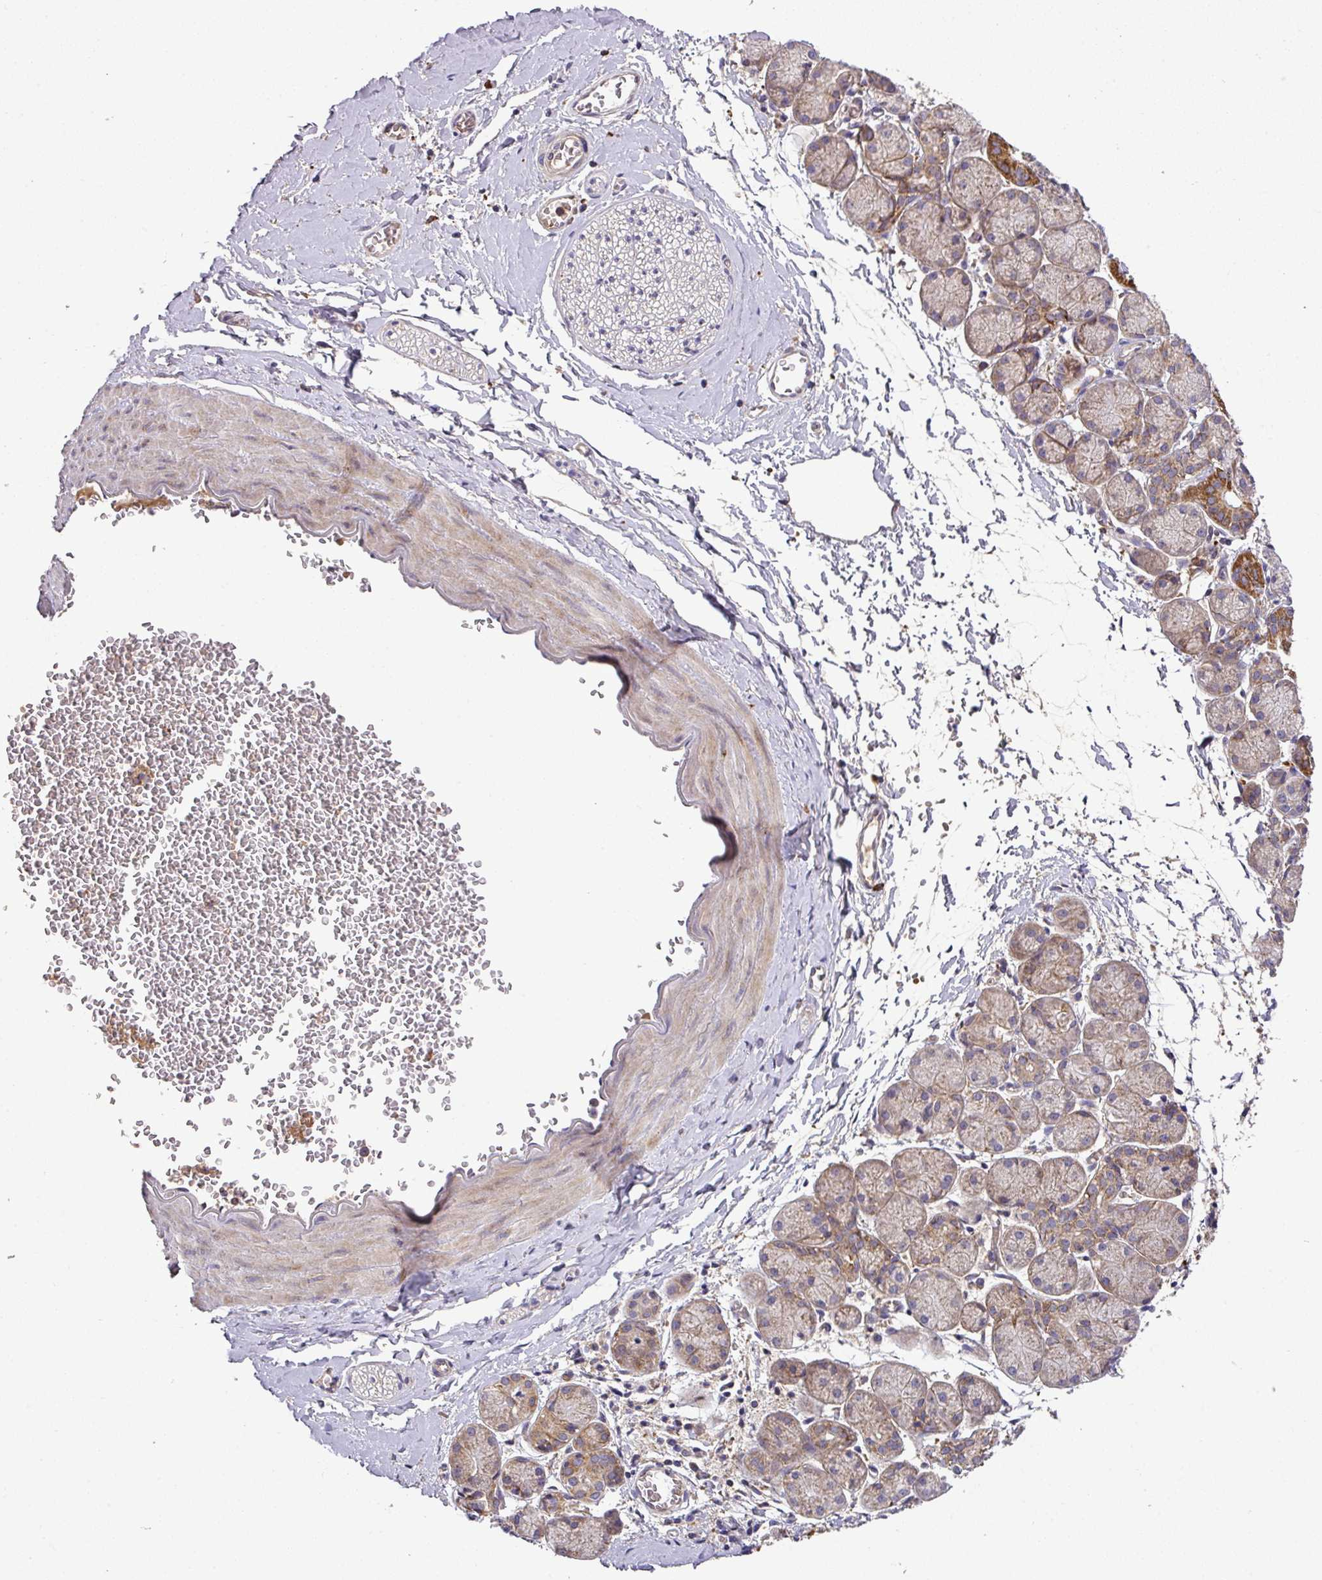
{"staining": {"intensity": "weak", "quantity": "25%-75%", "location": "cytoplasmic/membranous"}, "tissue": "soft tissue", "cell_type": "Fibroblasts", "image_type": "normal", "snomed": [{"axis": "morphology", "description": "Normal tissue, NOS"}, {"axis": "topography", "description": "Salivary gland"}, {"axis": "topography", "description": "Peripheral nerve tissue"}], "caption": "Immunohistochemistry staining of benign soft tissue, which displays low levels of weak cytoplasmic/membranous staining in about 25%-75% of fibroblasts indicating weak cytoplasmic/membranous protein expression. The staining was performed using DAB (3,3'-diaminobenzidine) (brown) for protein detection and nuclei were counterstained in hematoxylin (blue).", "gene": "ZNF513", "patient": {"sex": "female", "age": 24}}